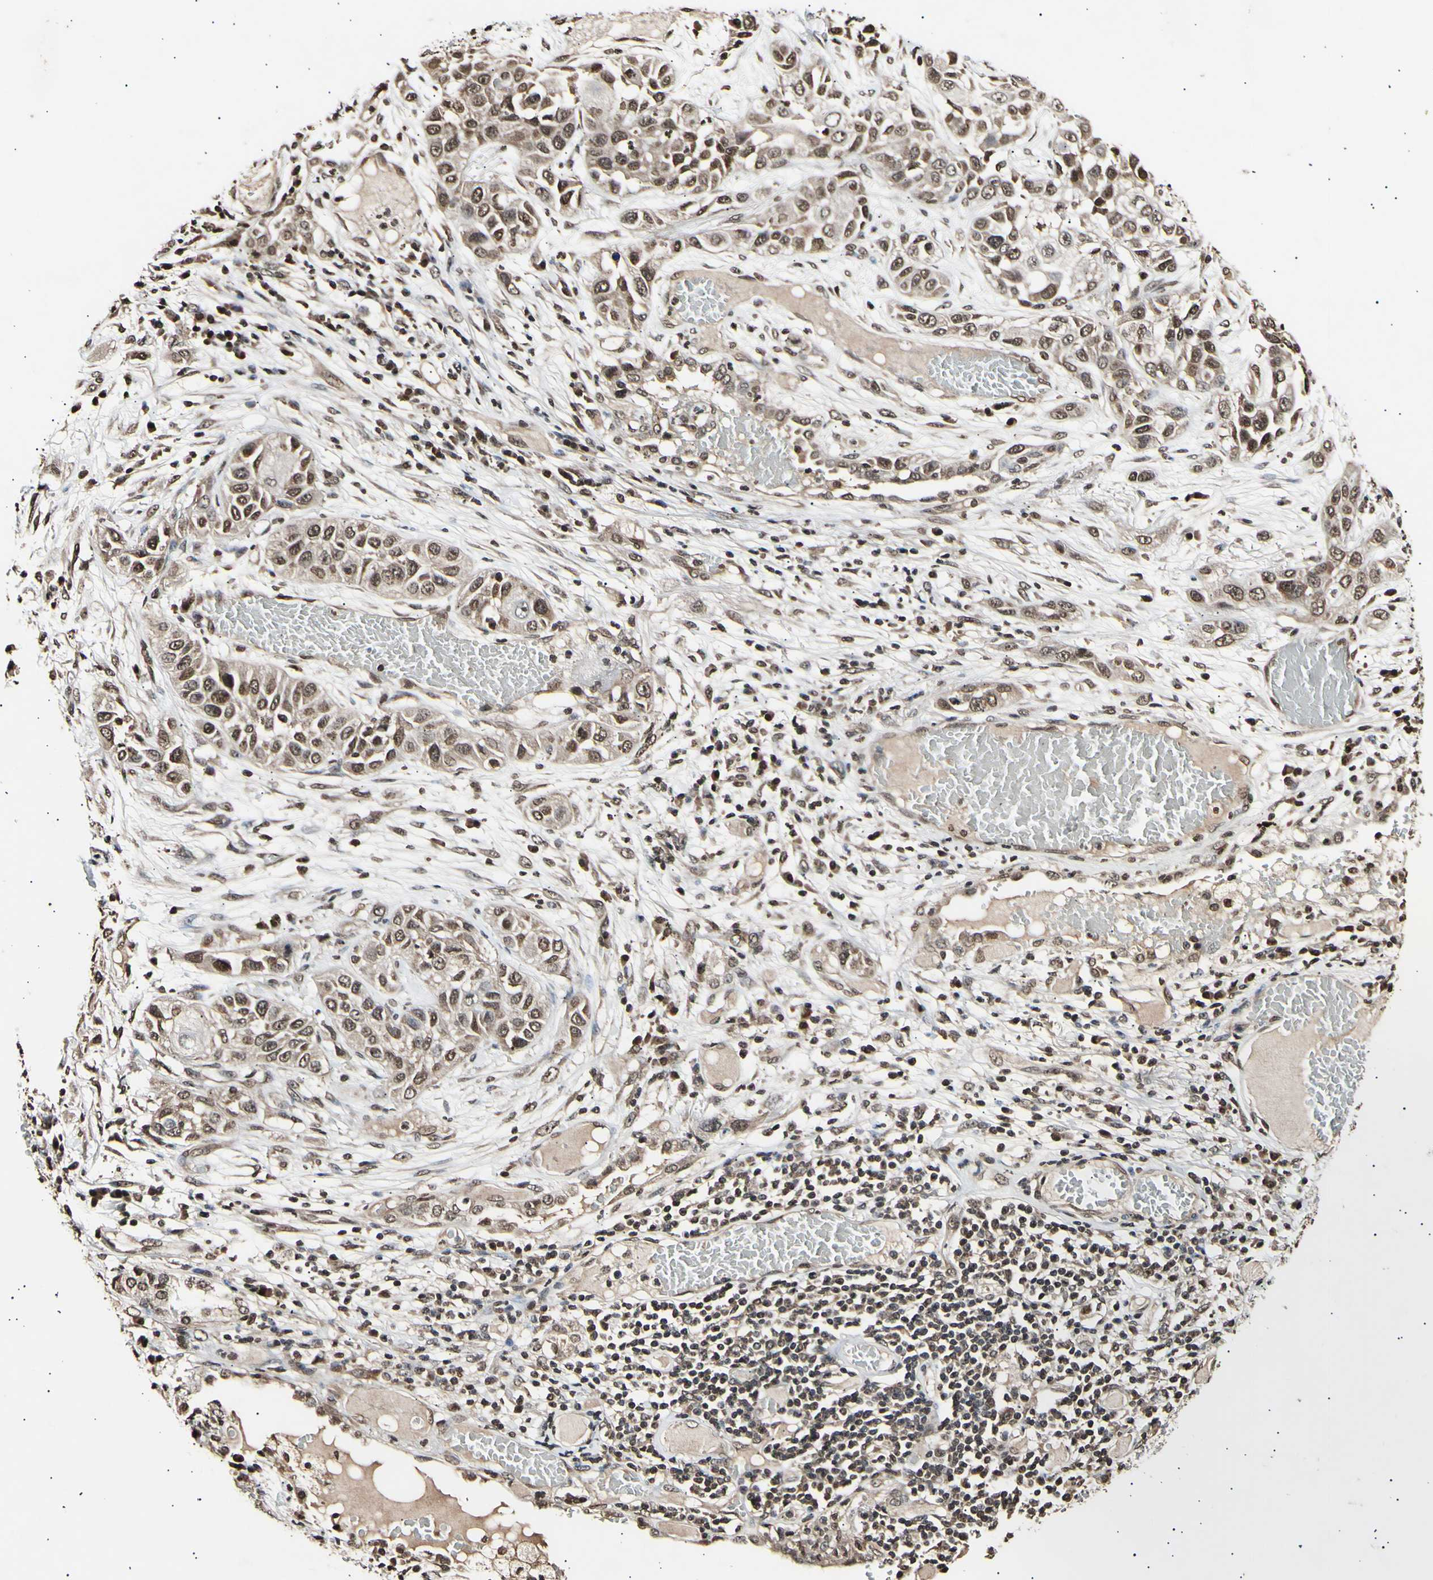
{"staining": {"intensity": "moderate", "quantity": ">75%", "location": "cytoplasmic/membranous,nuclear"}, "tissue": "lung cancer", "cell_type": "Tumor cells", "image_type": "cancer", "snomed": [{"axis": "morphology", "description": "Squamous cell carcinoma, NOS"}, {"axis": "topography", "description": "Lung"}], "caption": "Squamous cell carcinoma (lung) tissue exhibits moderate cytoplasmic/membranous and nuclear staining in about >75% of tumor cells", "gene": "ANAPC7", "patient": {"sex": "male", "age": 71}}